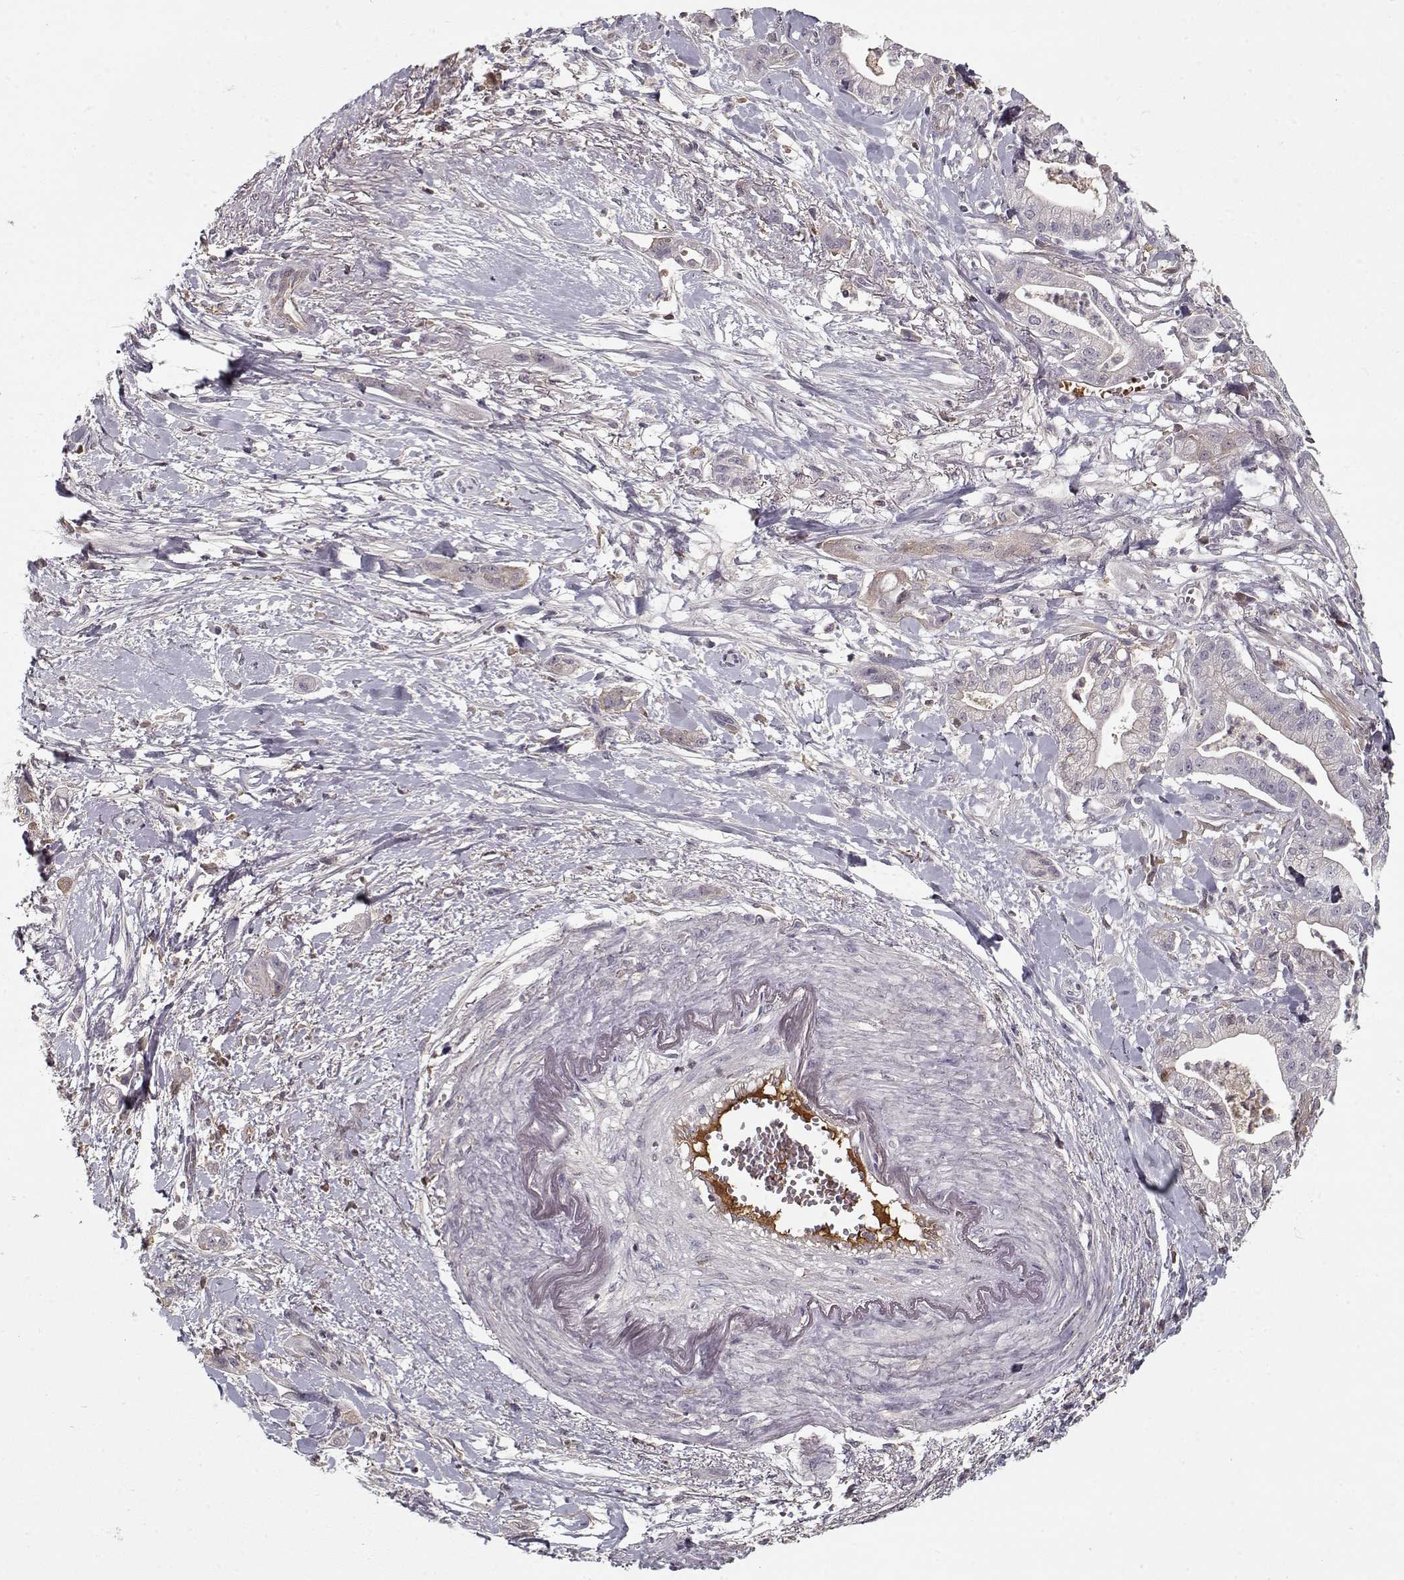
{"staining": {"intensity": "weak", "quantity": "<25%", "location": "cytoplasmic/membranous"}, "tissue": "pancreatic cancer", "cell_type": "Tumor cells", "image_type": "cancer", "snomed": [{"axis": "morphology", "description": "Normal tissue, NOS"}, {"axis": "morphology", "description": "Adenocarcinoma, NOS"}, {"axis": "topography", "description": "Lymph node"}, {"axis": "topography", "description": "Pancreas"}], "caption": "A high-resolution micrograph shows immunohistochemistry staining of adenocarcinoma (pancreatic), which shows no significant positivity in tumor cells. Nuclei are stained in blue.", "gene": "AFM", "patient": {"sex": "female", "age": 58}}